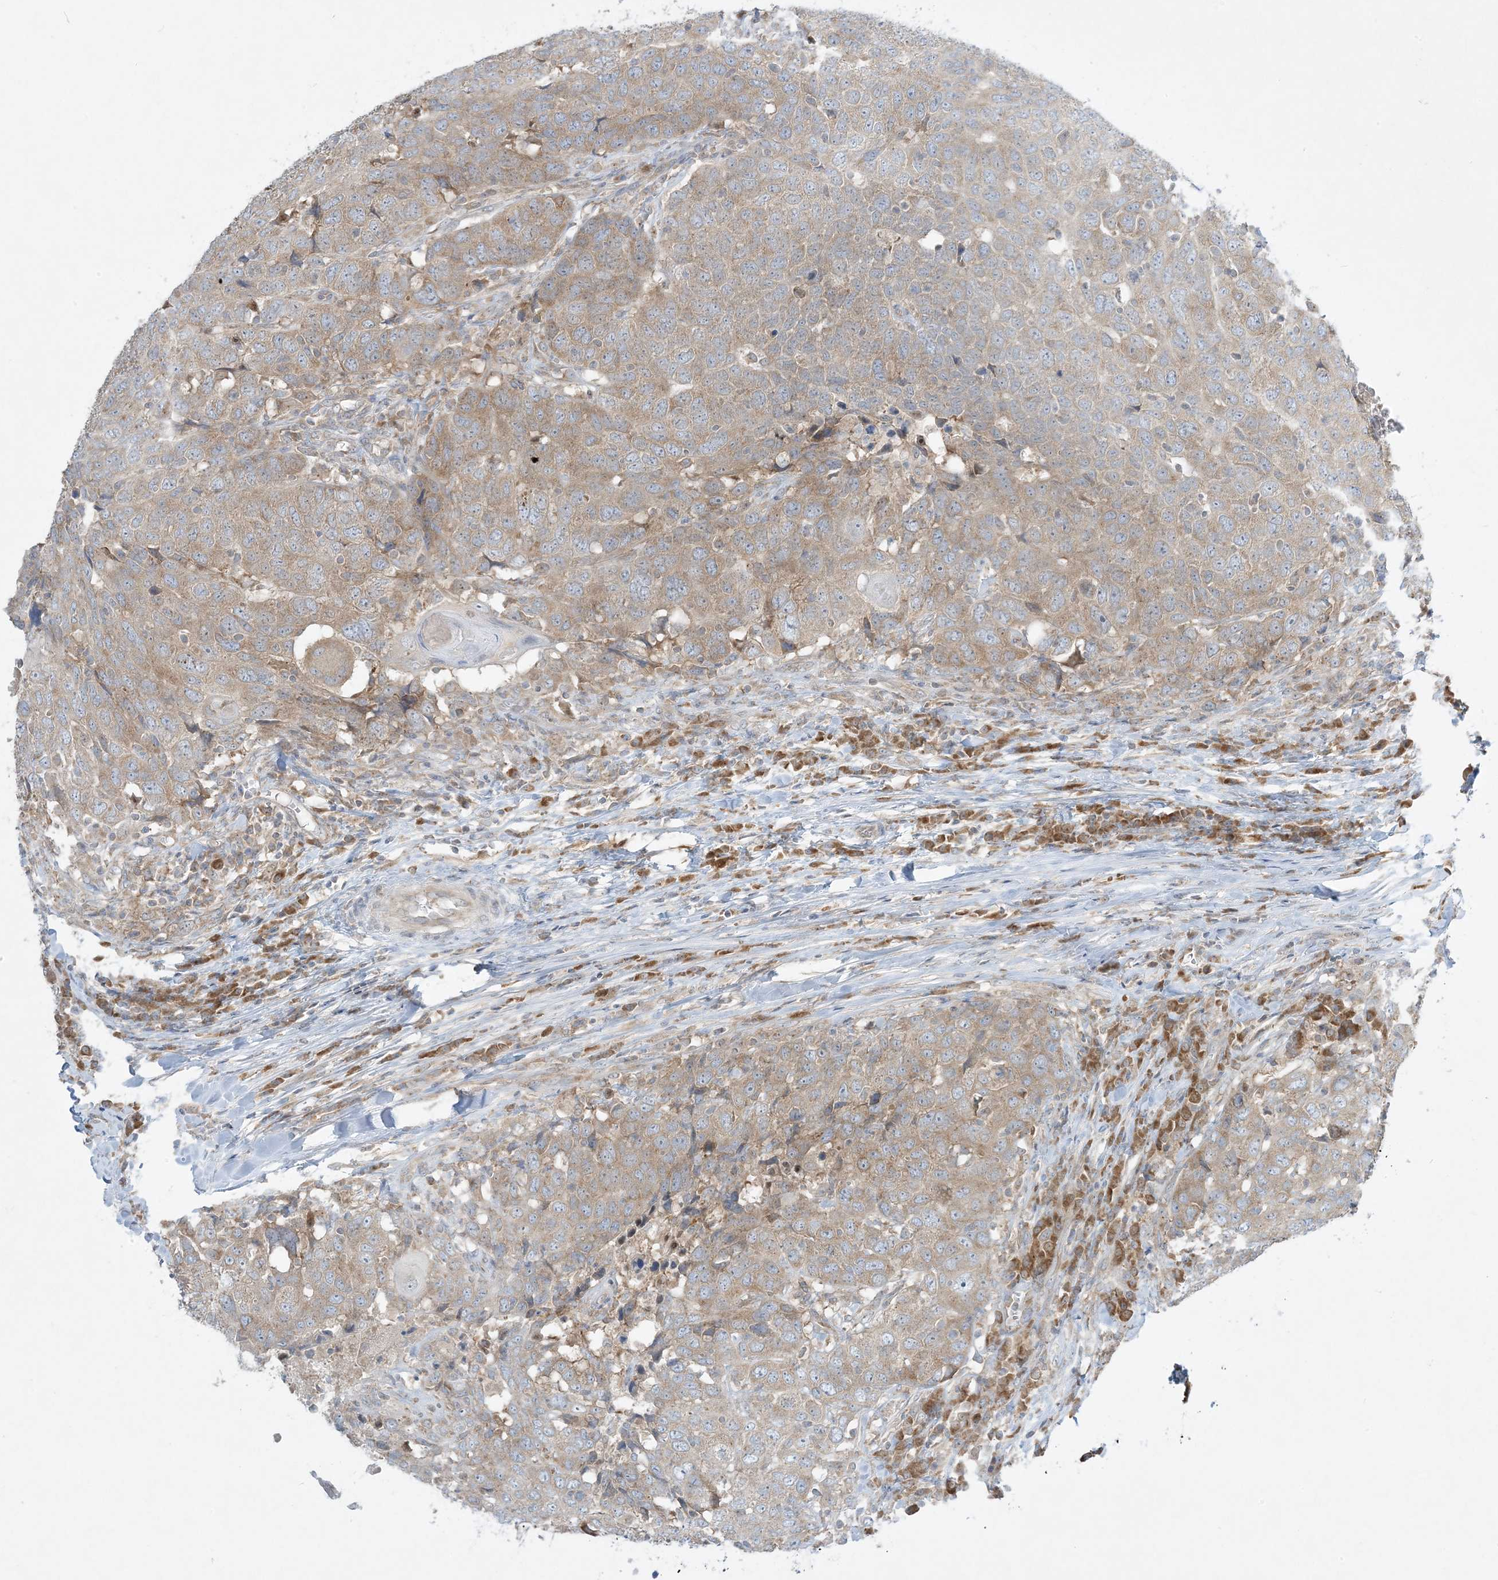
{"staining": {"intensity": "moderate", "quantity": ">75%", "location": "cytoplasmic/membranous"}, "tissue": "head and neck cancer", "cell_type": "Tumor cells", "image_type": "cancer", "snomed": [{"axis": "morphology", "description": "Squamous cell carcinoma, NOS"}, {"axis": "topography", "description": "Head-Neck"}], "caption": "Approximately >75% of tumor cells in human head and neck cancer (squamous cell carcinoma) display moderate cytoplasmic/membranous protein positivity as visualized by brown immunohistochemical staining.", "gene": "RPP40", "patient": {"sex": "male", "age": 66}}